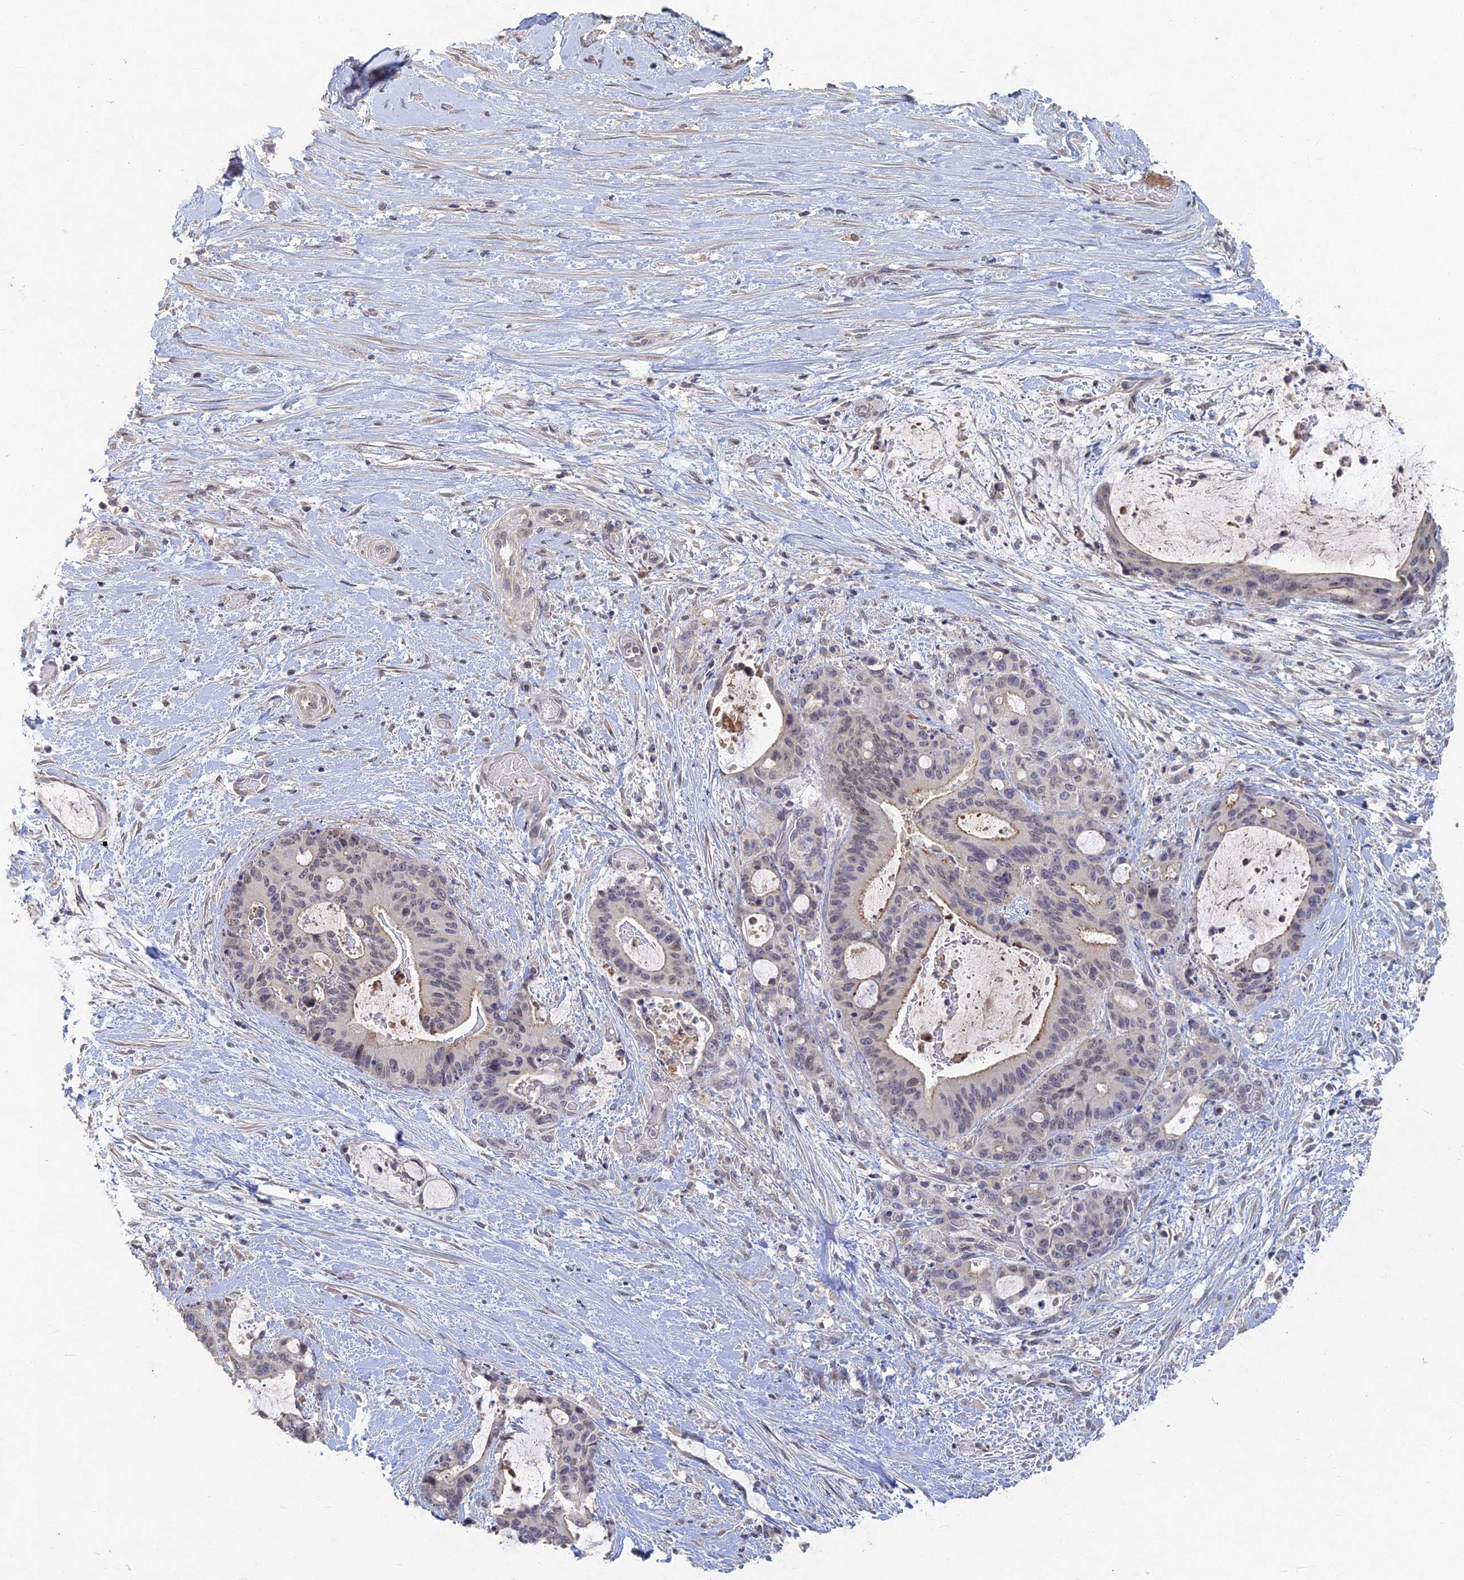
{"staining": {"intensity": "moderate", "quantity": "<25%", "location": "cytoplasmic/membranous"}, "tissue": "liver cancer", "cell_type": "Tumor cells", "image_type": "cancer", "snomed": [{"axis": "morphology", "description": "Normal tissue, NOS"}, {"axis": "morphology", "description": "Cholangiocarcinoma"}, {"axis": "topography", "description": "Liver"}, {"axis": "topography", "description": "Peripheral nerve tissue"}], "caption": "Protein analysis of liver cancer tissue exhibits moderate cytoplasmic/membranous expression in about <25% of tumor cells.", "gene": "GNA15", "patient": {"sex": "female", "age": 73}}